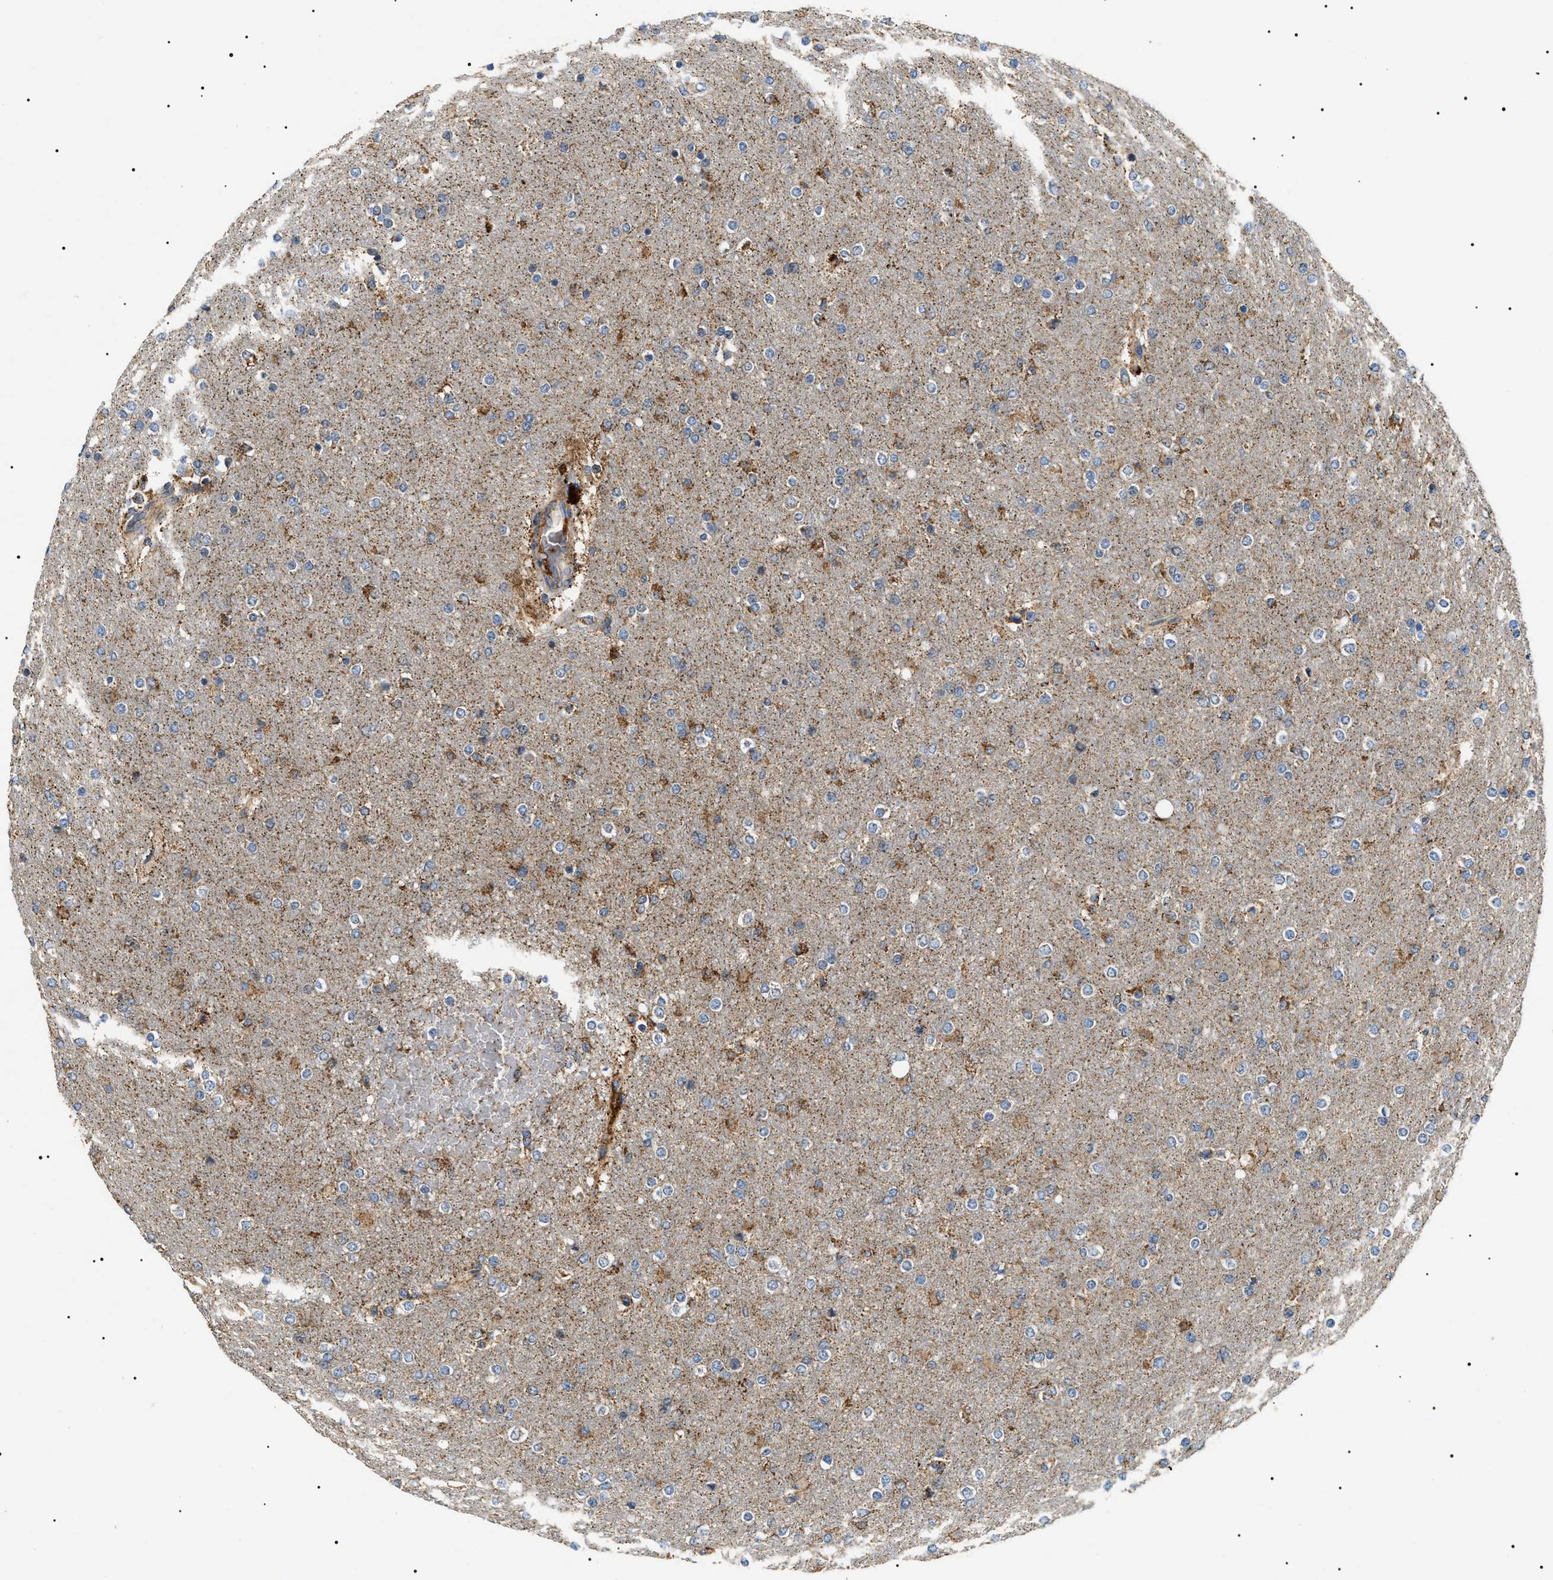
{"staining": {"intensity": "moderate", "quantity": "<25%", "location": "cytoplasmic/membranous"}, "tissue": "glioma", "cell_type": "Tumor cells", "image_type": "cancer", "snomed": [{"axis": "morphology", "description": "Glioma, malignant, High grade"}, {"axis": "topography", "description": "Cerebral cortex"}], "caption": "Tumor cells show low levels of moderate cytoplasmic/membranous staining in approximately <25% of cells in human high-grade glioma (malignant). The staining was performed using DAB (3,3'-diaminobenzidine), with brown indicating positive protein expression. Nuclei are stained blue with hematoxylin.", "gene": "OXSM", "patient": {"sex": "female", "age": 36}}